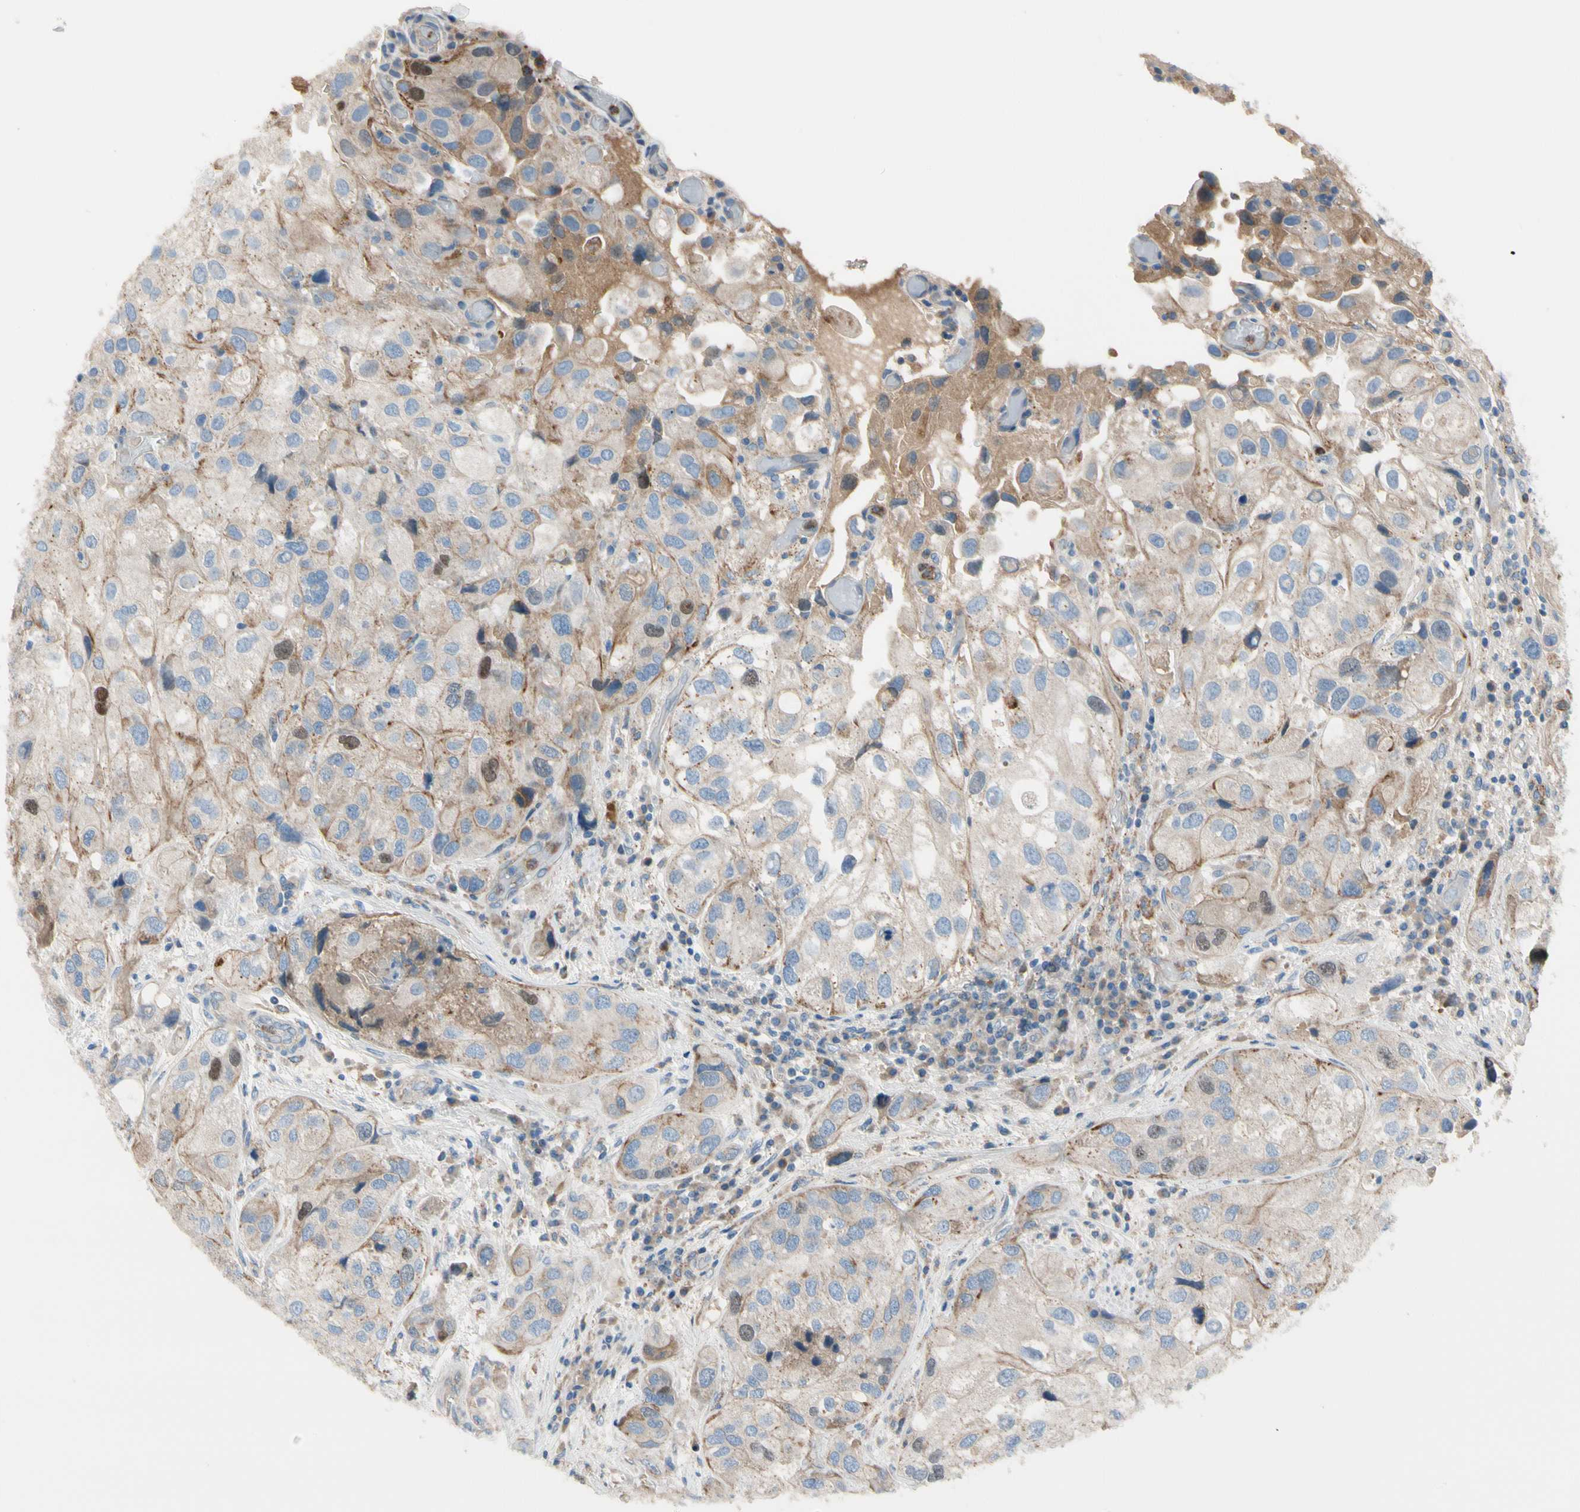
{"staining": {"intensity": "weak", "quantity": "<25%", "location": "cytoplasmic/membranous"}, "tissue": "urothelial cancer", "cell_type": "Tumor cells", "image_type": "cancer", "snomed": [{"axis": "morphology", "description": "Urothelial carcinoma, High grade"}, {"axis": "topography", "description": "Urinary bladder"}], "caption": "Tumor cells are negative for protein expression in human urothelial carcinoma (high-grade).", "gene": "HJURP", "patient": {"sex": "female", "age": 64}}